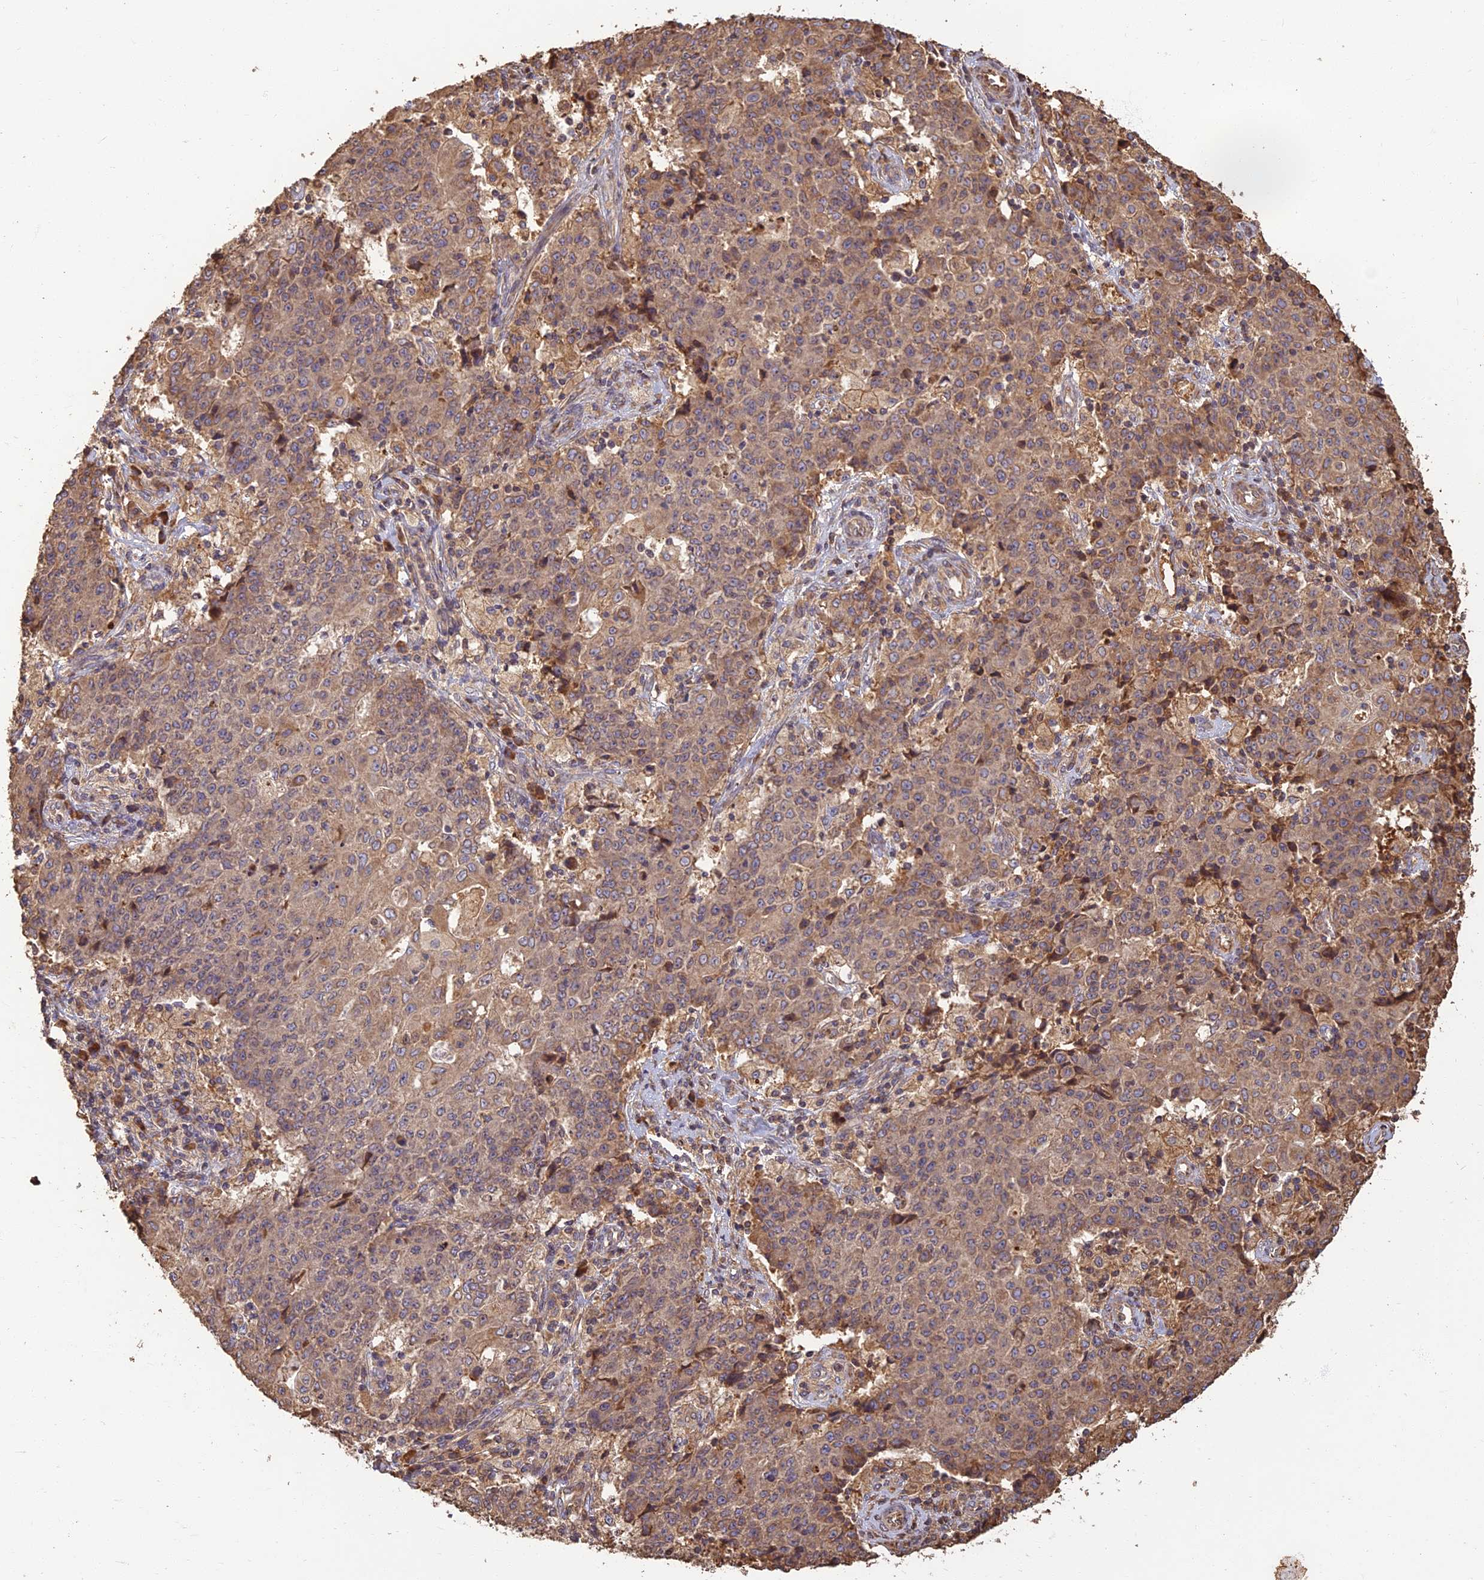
{"staining": {"intensity": "weak", "quantity": ">75%", "location": "cytoplasmic/membranous"}, "tissue": "ovarian cancer", "cell_type": "Tumor cells", "image_type": "cancer", "snomed": [{"axis": "morphology", "description": "Carcinoma, endometroid"}, {"axis": "topography", "description": "Ovary"}], "caption": "Brown immunohistochemical staining in human ovarian cancer reveals weak cytoplasmic/membranous positivity in approximately >75% of tumor cells.", "gene": "CORO1C", "patient": {"sex": "female", "age": 42}}